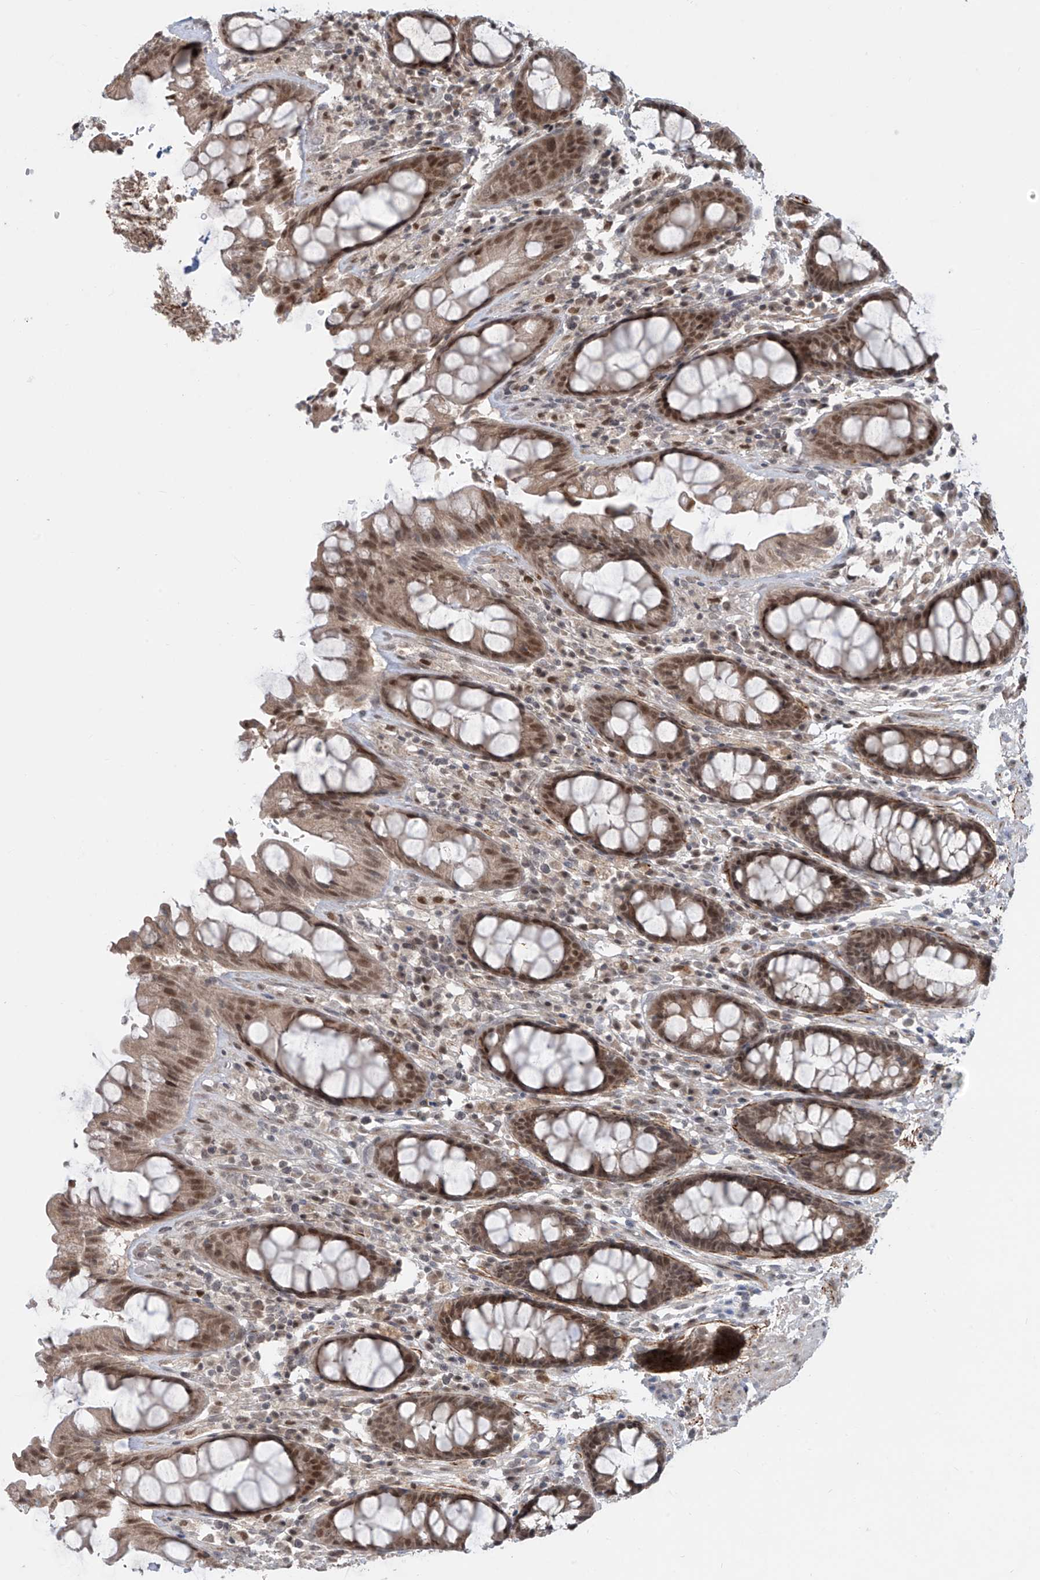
{"staining": {"intensity": "moderate", "quantity": ">75%", "location": "nuclear"}, "tissue": "rectum", "cell_type": "Glandular cells", "image_type": "normal", "snomed": [{"axis": "morphology", "description": "Normal tissue, NOS"}, {"axis": "topography", "description": "Rectum"}], "caption": "Immunohistochemistry (IHC) (DAB) staining of benign human rectum reveals moderate nuclear protein positivity in approximately >75% of glandular cells.", "gene": "LAGE3", "patient": {"sex": "male", "age": 64}}